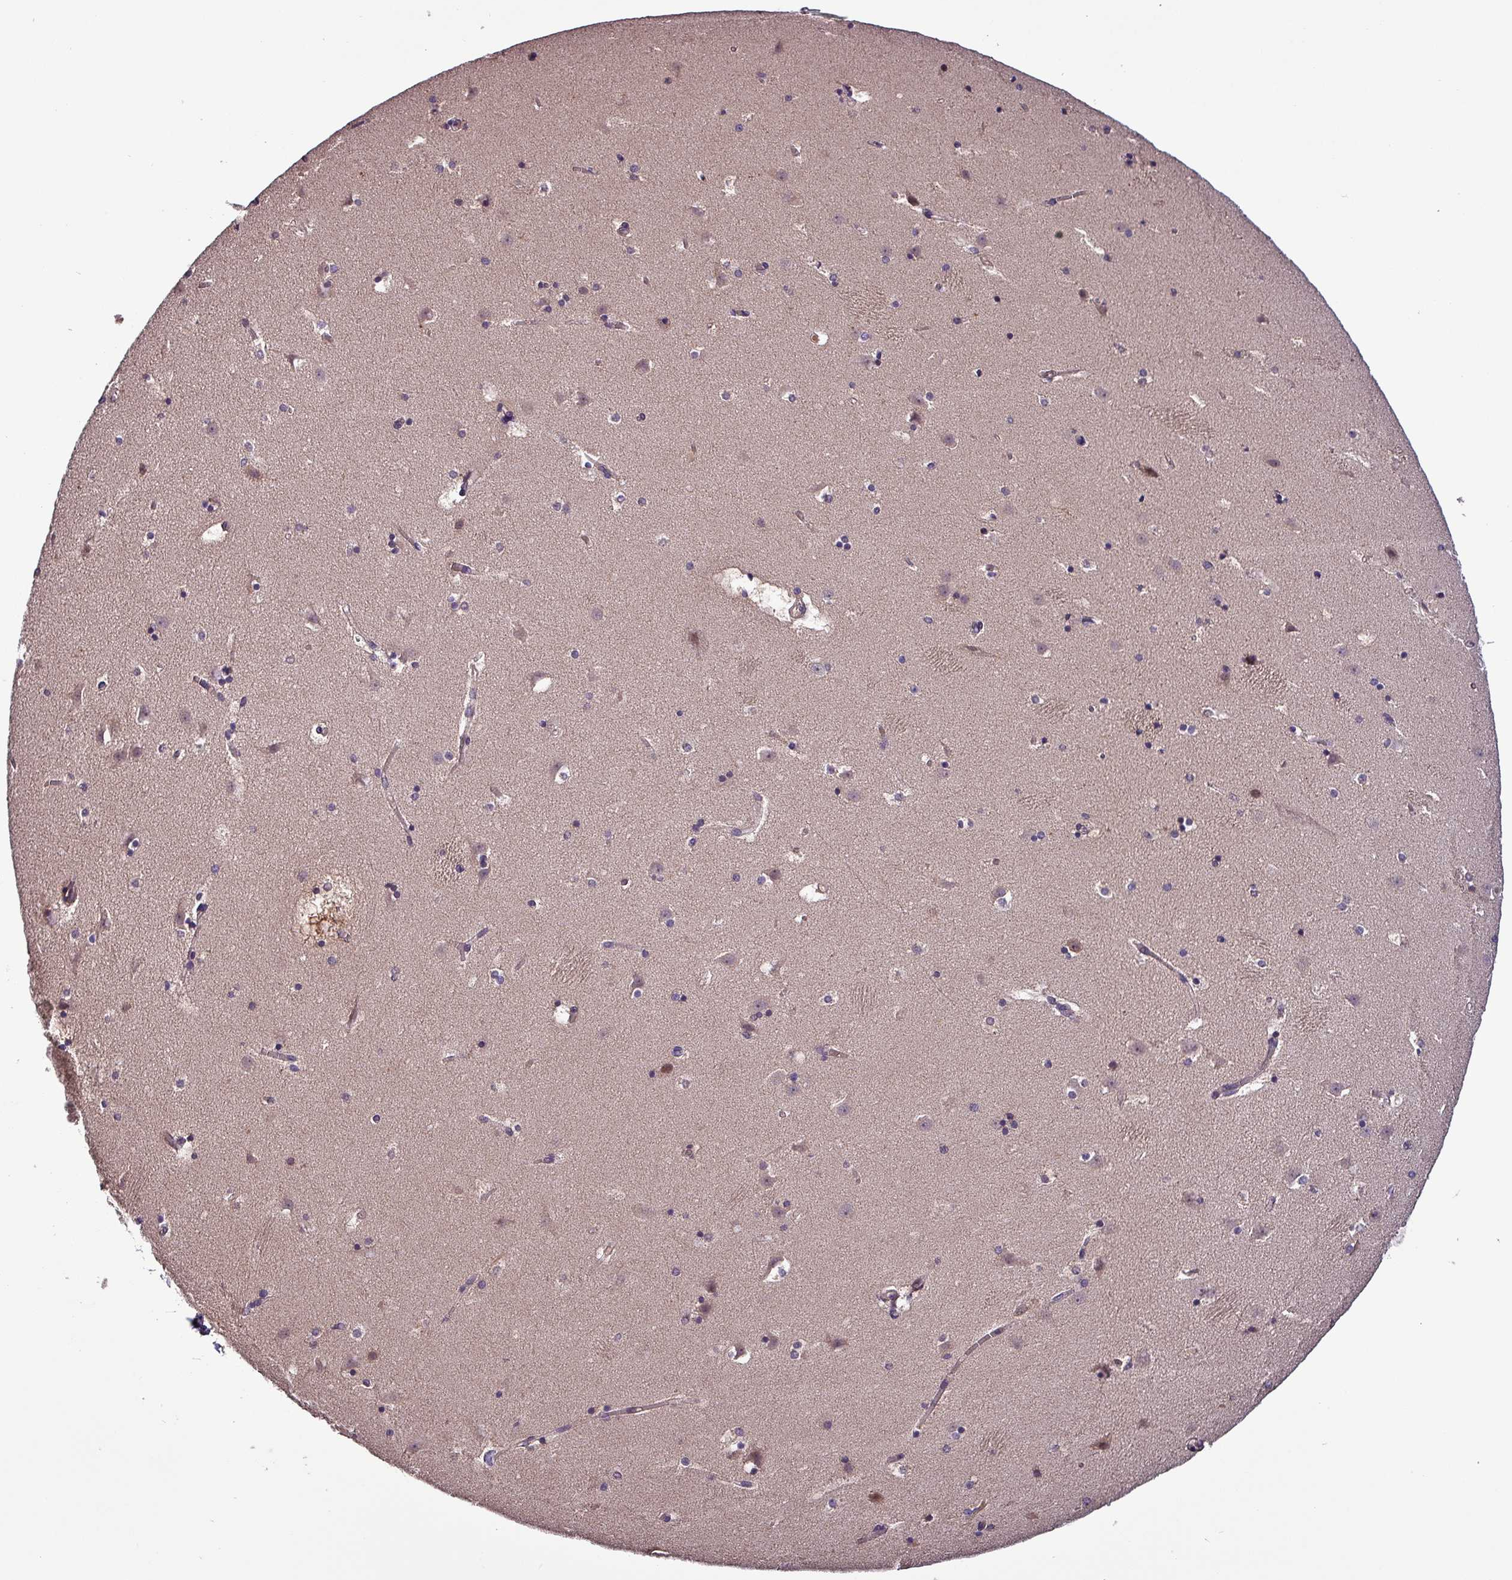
{"staining": {"intensity": "negative", "quantity": "none", "location": "none"}, "tissue": "caudate", "cell_type": "Glial cells", "image_type": "normal", "snomed": [{"axis": "morphology", "description": "Normal tissue, NOS"}, {"axis": "topography", "description": "Lateral ventricle wall"}], "caption": "This is a micrograph of immunohistochemistry staining of normal caudate, which shows no staining in glial cells.", "gene": "PAFAH1B2", "patient": {"sex": "male", "age": 45}}